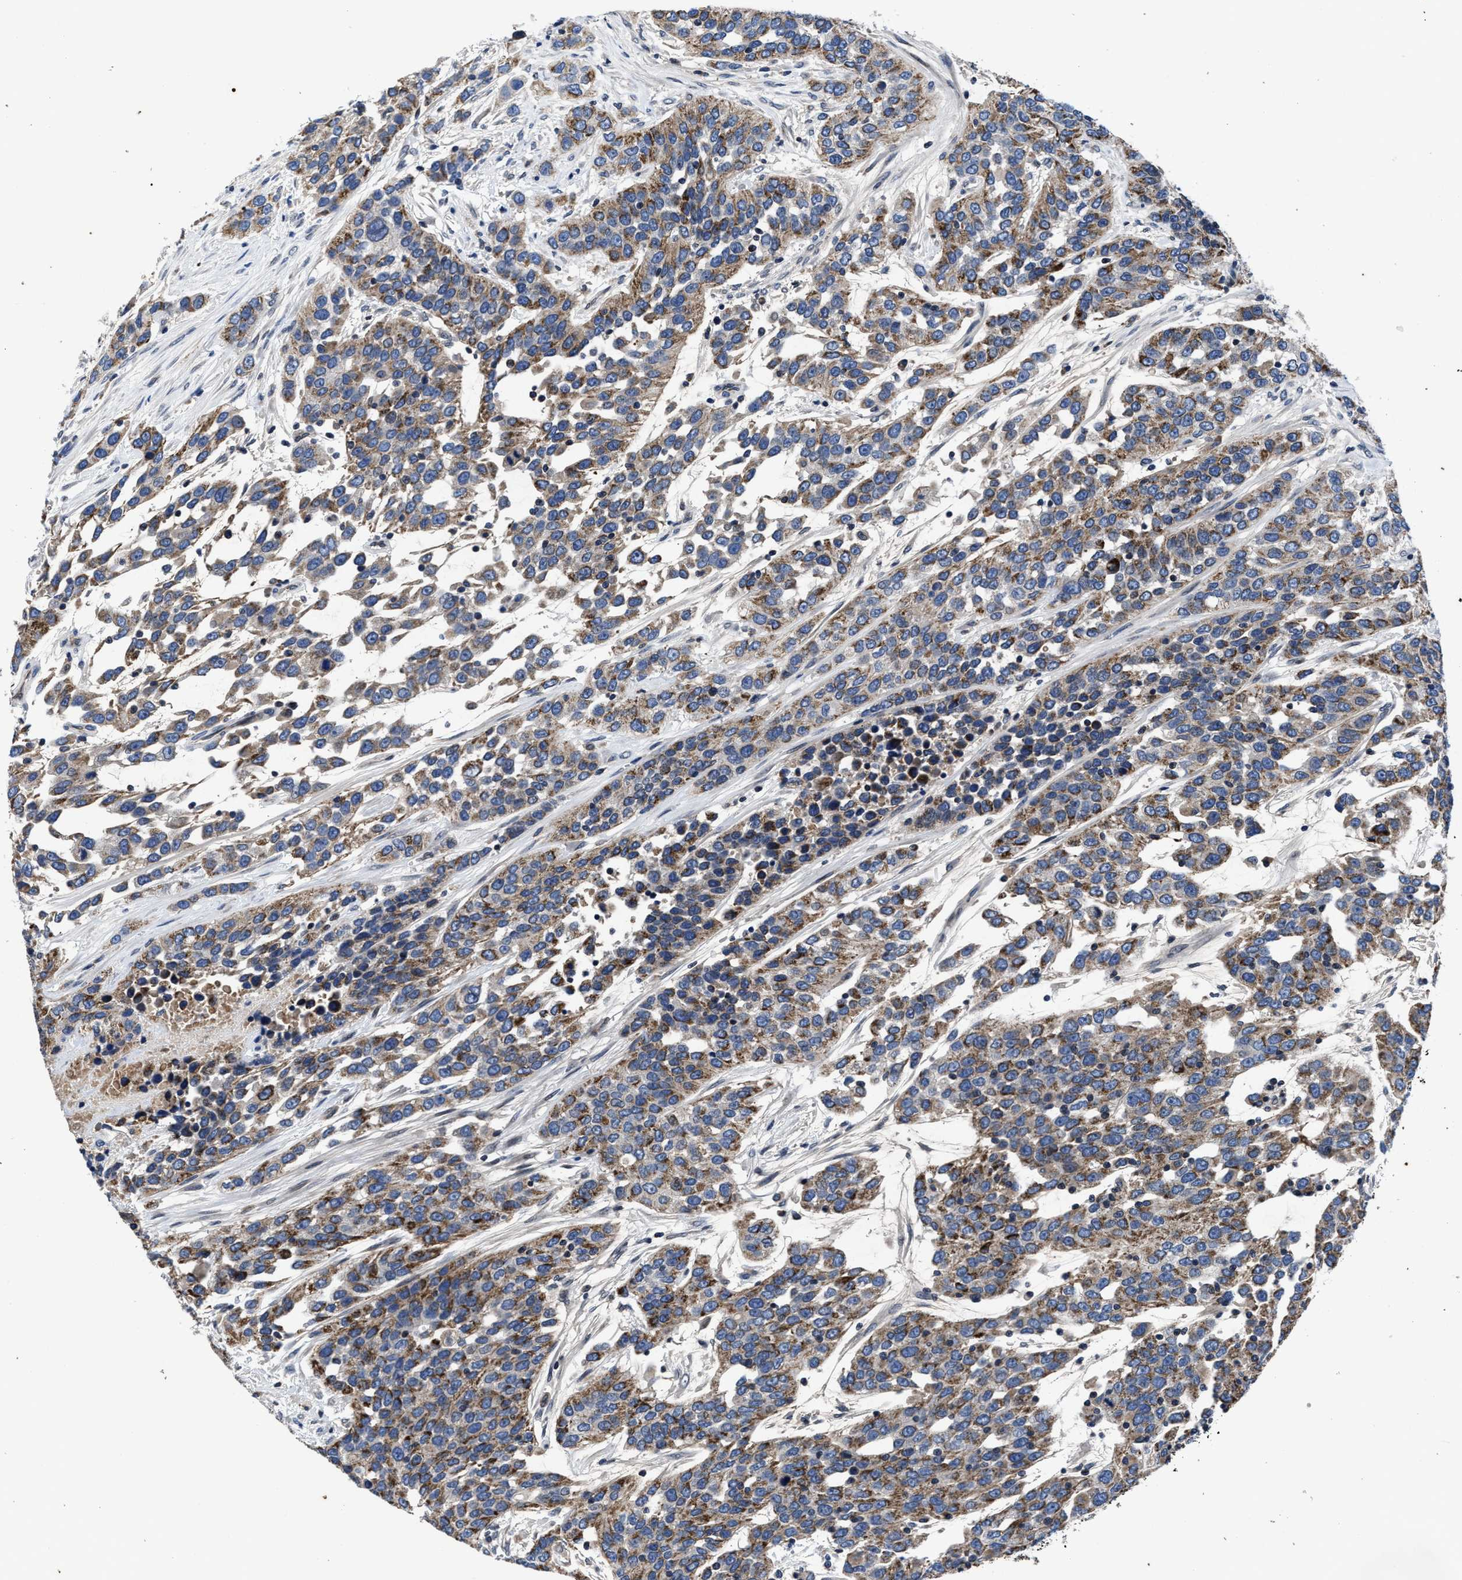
{"staining": {"intensity": "moderate", "quantity": ">75%", "location": "cytoplasmic/membranous"}, "tissue": "urothelial cancer", "cell_type": "Tumor cells", "image_type": "cancer", "snomed": [{"axis": "morphology", "description": "Urothelial carcinoma, High grade"}, {"axis": "topography", "description": "Urinary bladder"}], "caption": "Immunohistochemical staining of human urothelial cancer displays moderate cytoplasmic/membranous protein expression in about >75% of tumor cells.", "gene": "CACNA1D", "patient": {"sex": "female", "age": 80}}